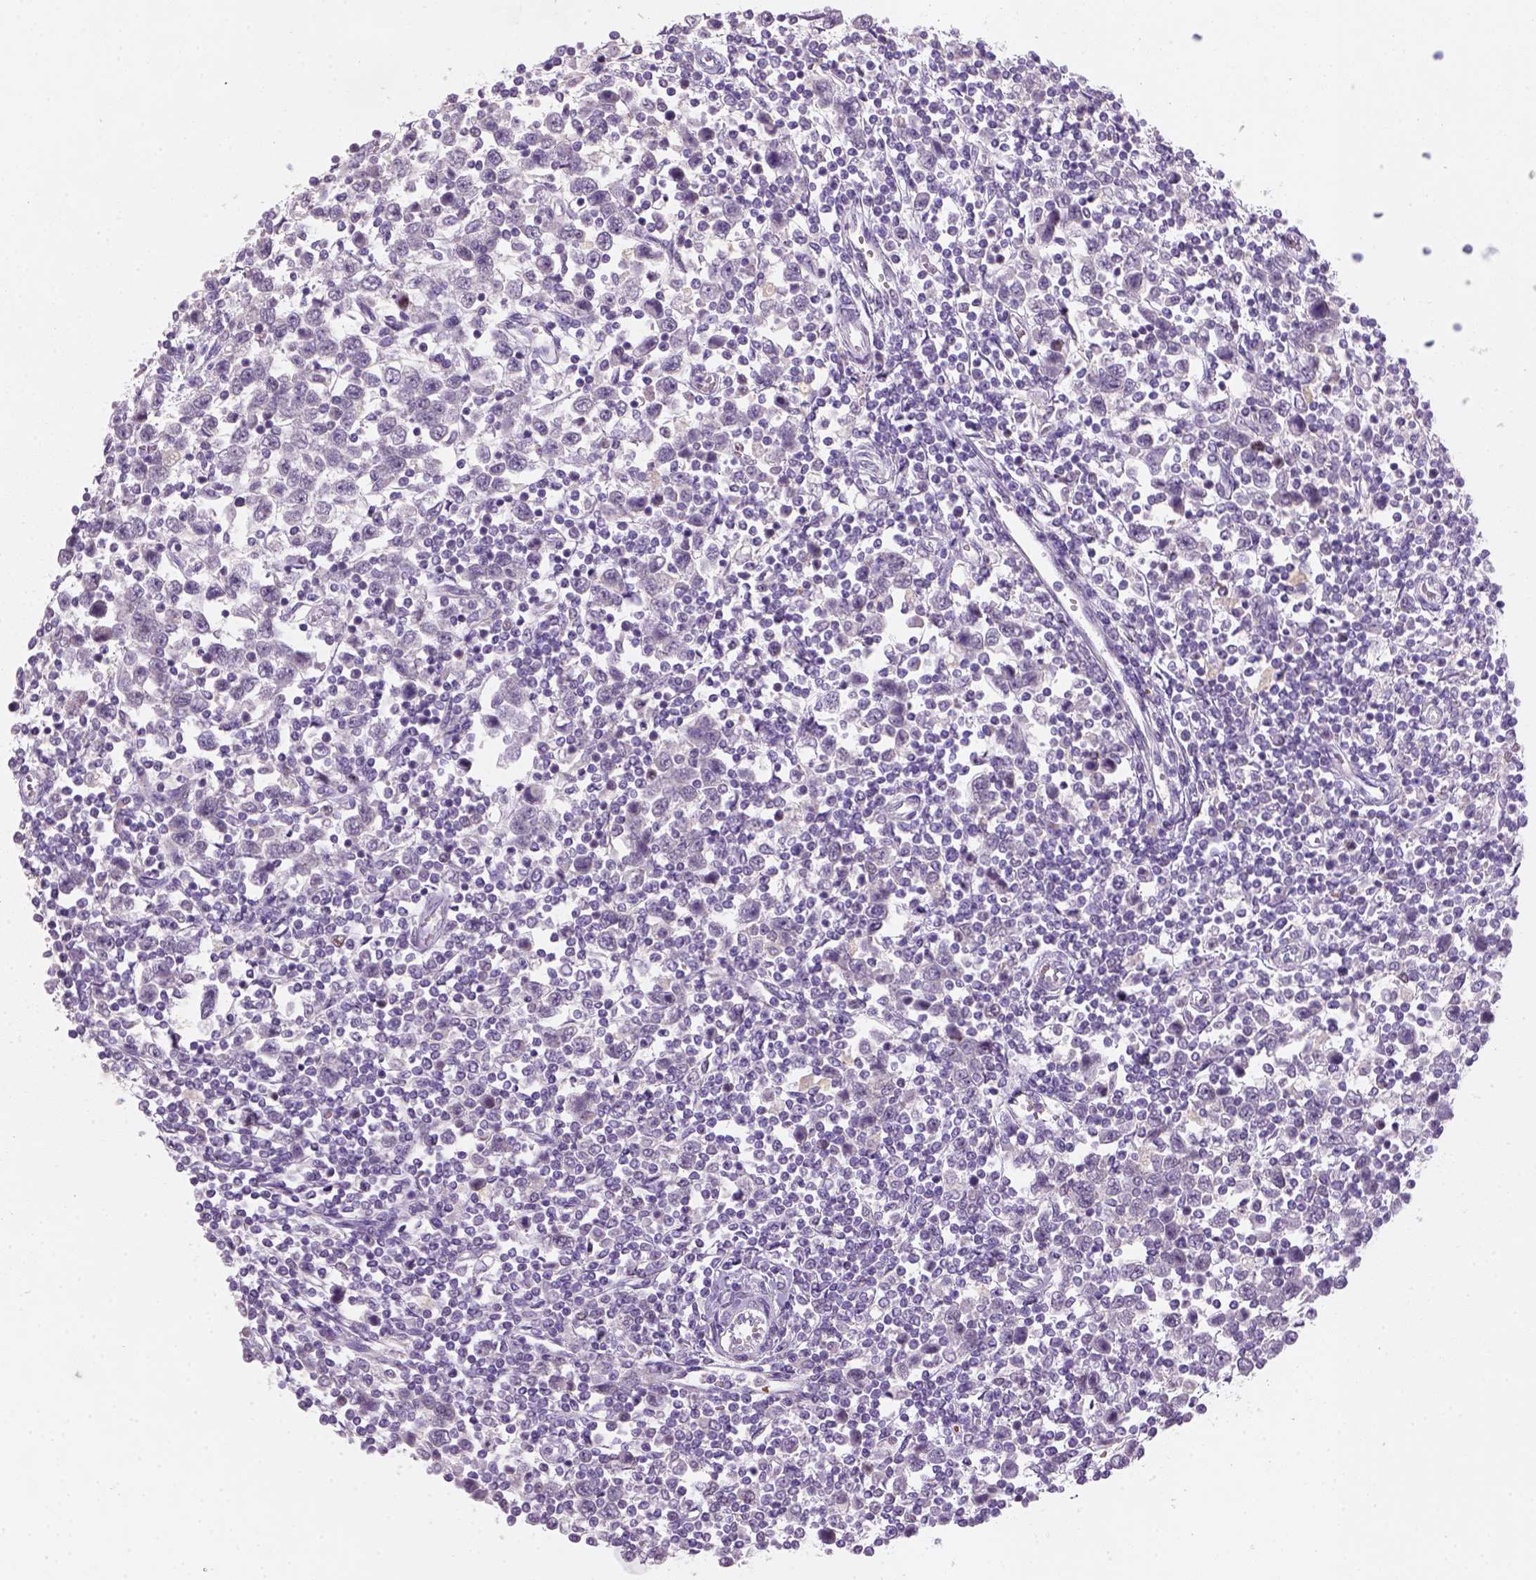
{"staining": {"intensity": "negative", "quantity": "none", "location": "none"}, "tissue": "testis cancer", "cell_type": "Tumor cells", "image_type": "cancer", "snomed": [{"axis": "morphology", "description": "Normal tissue, NOS"}, {"axis": "morphology", "description": "Seminoma, NOS"}, {"axis": "topography", "description": "Testis"}, {"axis": "topography", "description": "Epididymis"}], "caption": "Testis seminoma stained for a protein using IHC shows no positivity tumor cells.", "gene": "ZMAT4", "patient": {"sex": "male", "age": 34}}